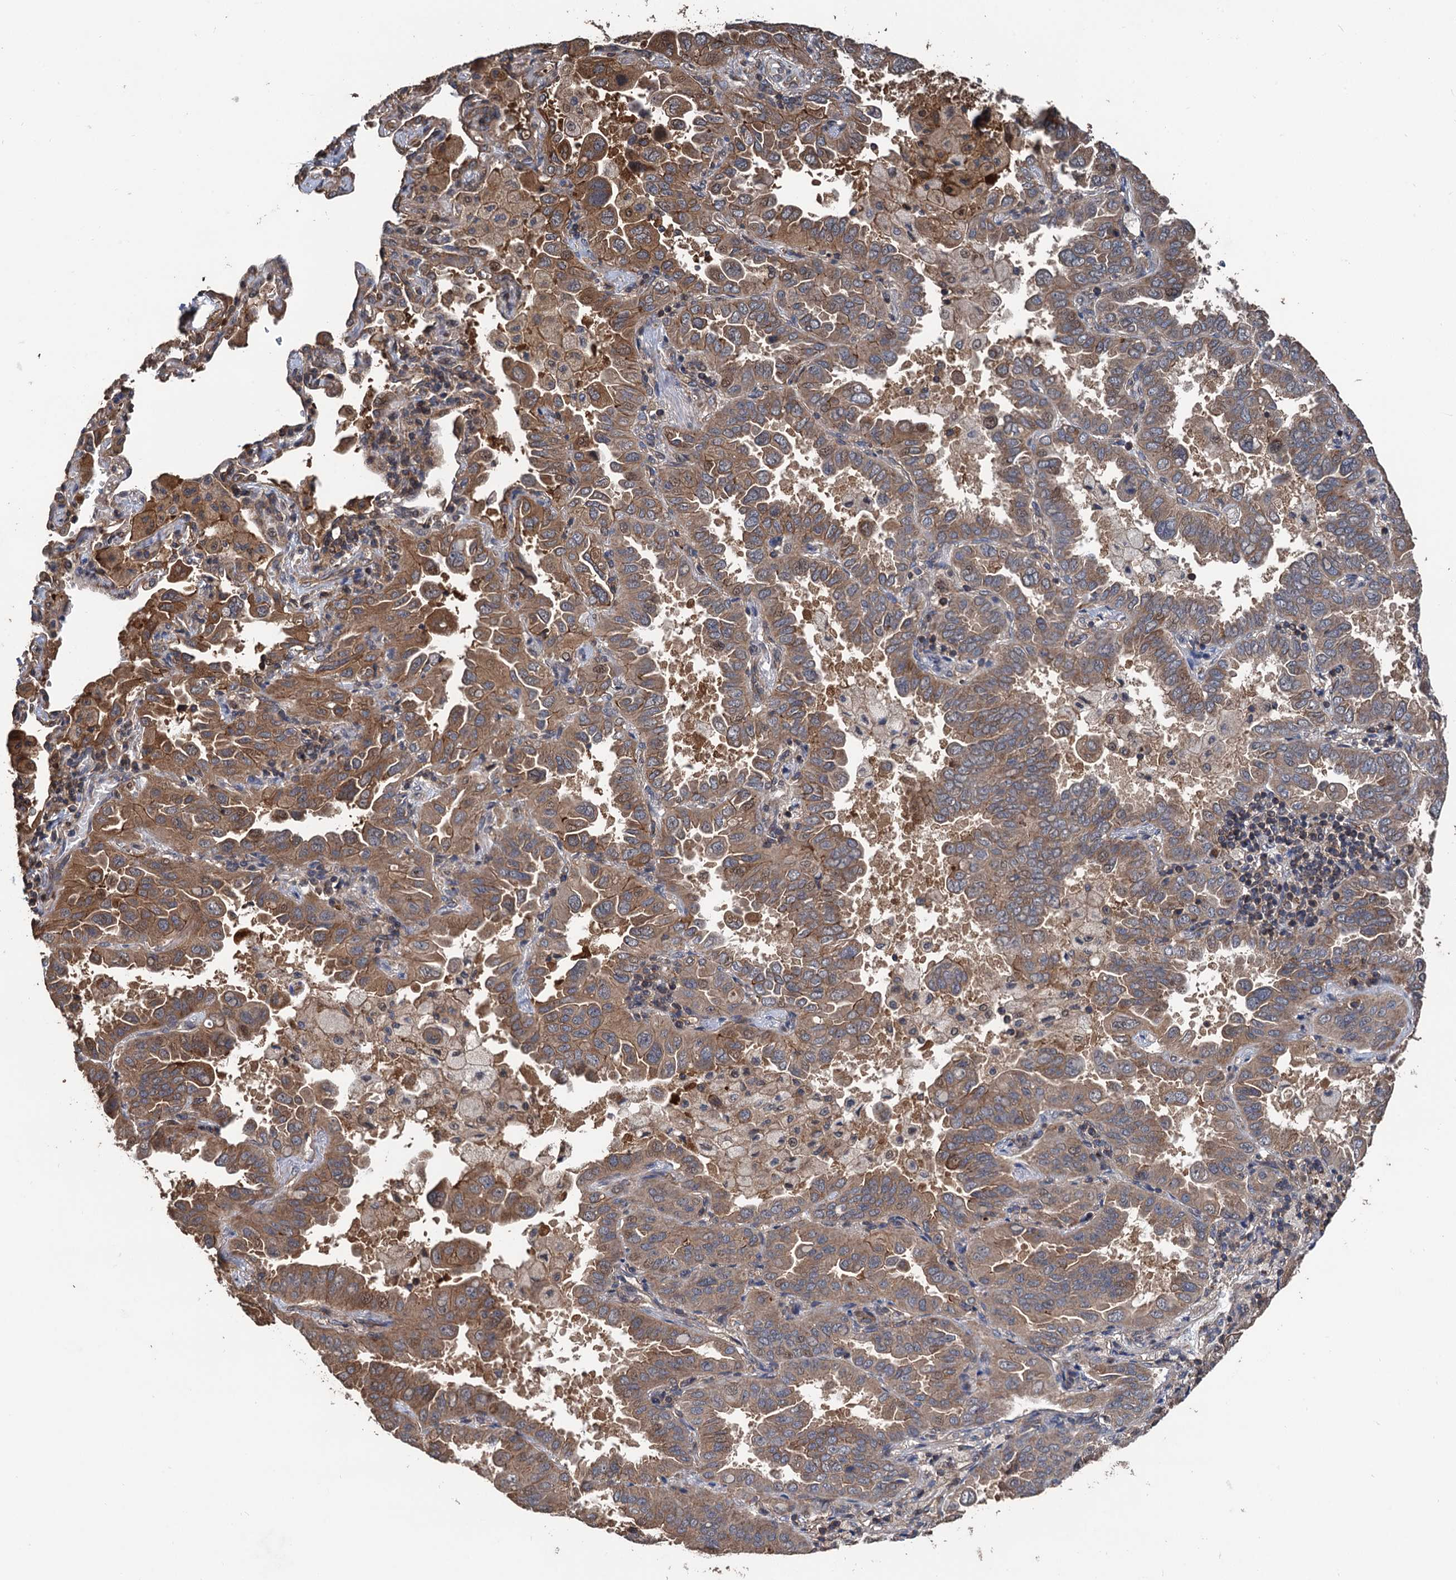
{"staining": {"intensity": "moderate", "quantity": ">75%", "location": "cytoplasmic/membranous"}, "tissue": "lung cancer", "cell_type": "Tumor cells", "image_type": "cancer", "snomed": [{"axis": "morphology", "description": "Adenocarcinoma, NOS"}, {"axis": "topography", "description": "Lung"}], "caption": "Protein expression analysis of human lung cancer (adenocarcinoma) reveals moderate cytoplasmic/membranous staining in approximately >75% of tumor cells. The staining was performed using DAB, with brown indicating positive protein expression. Nuclei are stained blue with hematoxylin.", "gene": "PPP4R1", "patient": {"sex": "male", "age": 64}}